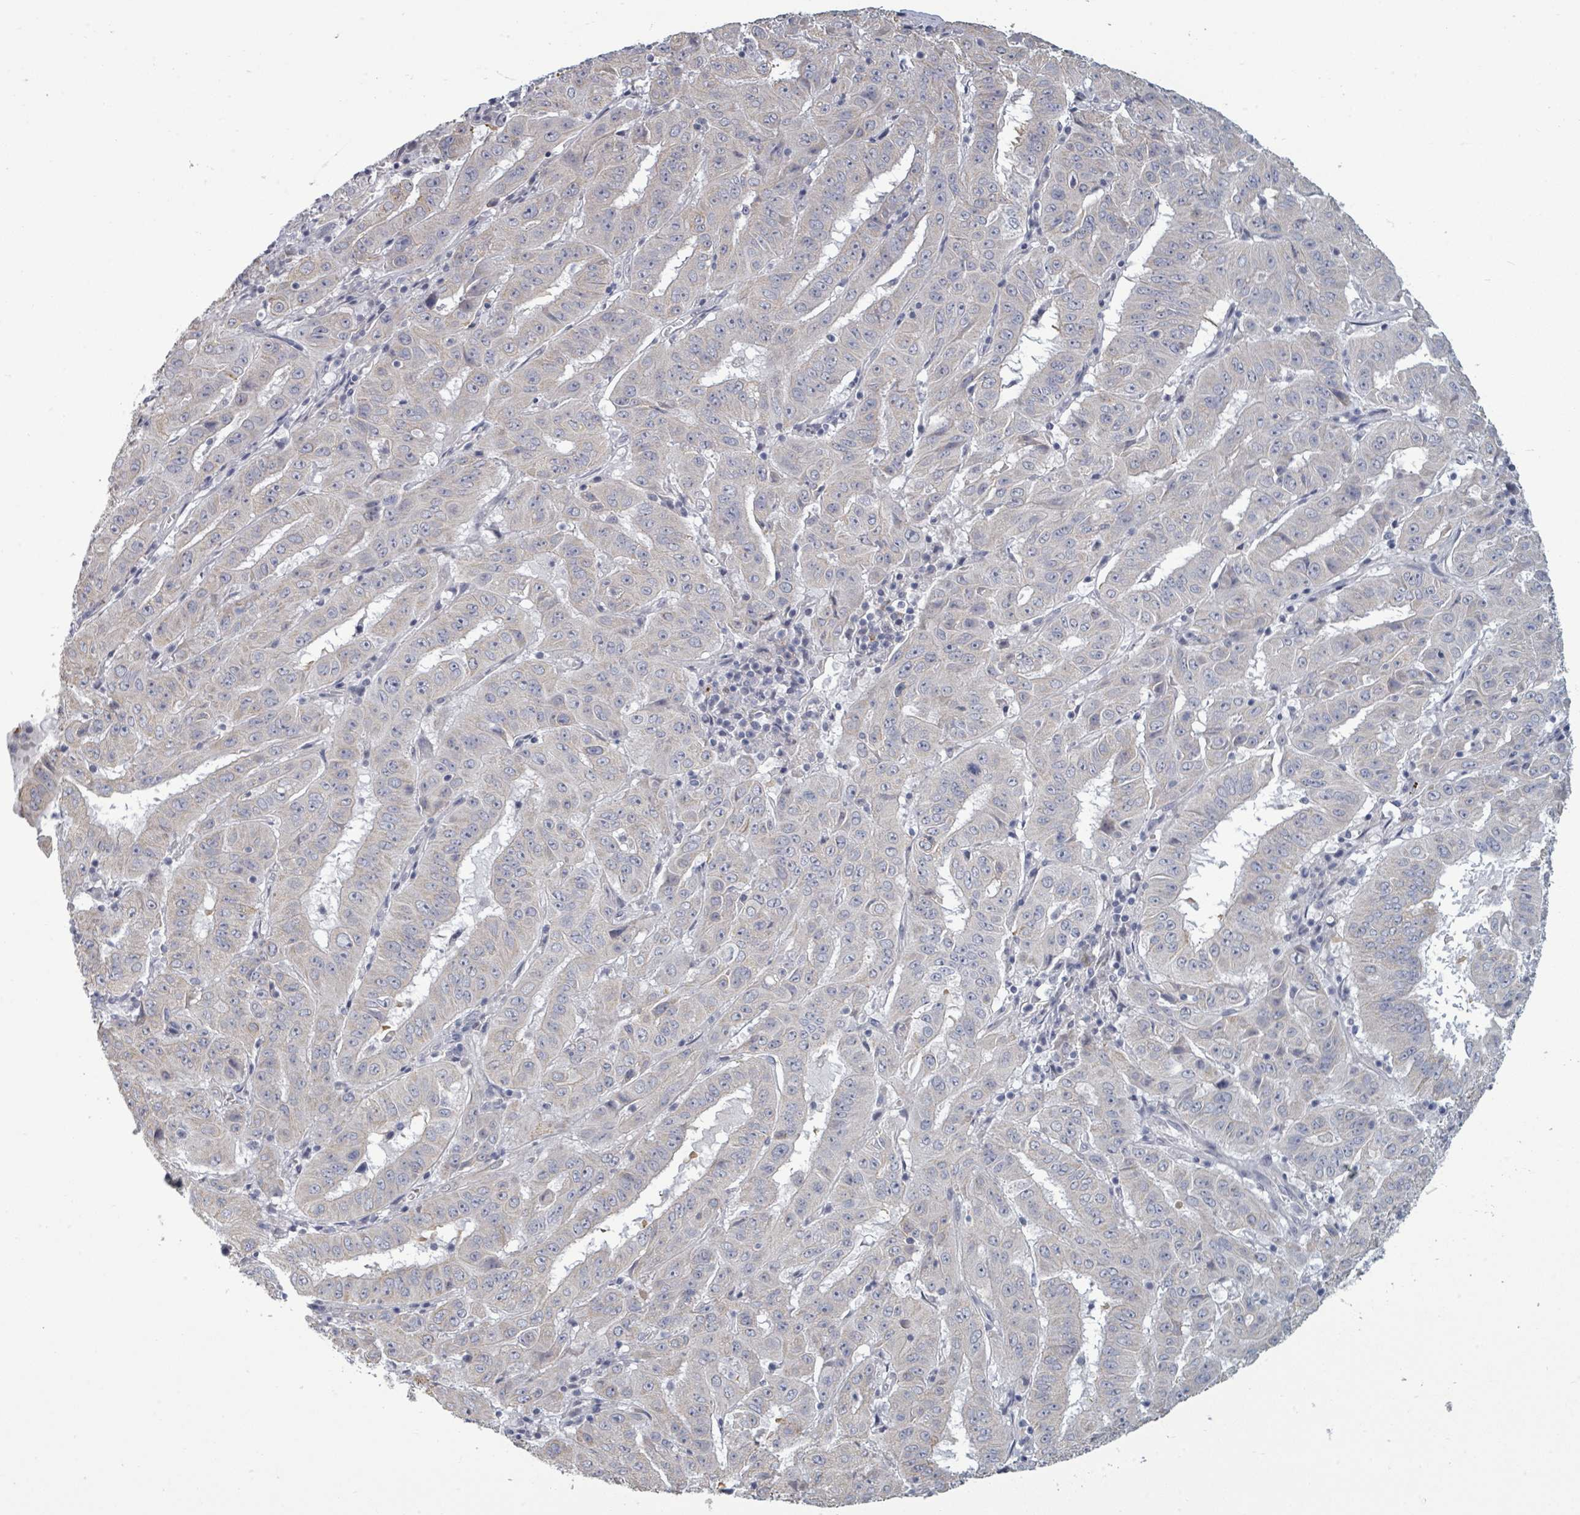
{"staining": {"intensity": "negative", "quantity": "none", "location": "none"}, "tissue": "pancreatic cancer", "cell_type": "Tumor cells", "image_type": "cancer", "snomed": [{"axis": "morphology", "description": "Adenocarcinoma, NOS"}, {"axis": "topography", "description": "Pancreas"}], "caption": "DAB immunohistochemical staining of adenocarcinoma (pancreatic) shows no significant positivity in tumor cells. The staining was performed using DAB to visualize the protein expression in brown, while the nuclei were stained in blue with hematoxylin (Magnification: 20x).", "gene": "ASB12", "patient": {"sex": "male", "age": 63}}